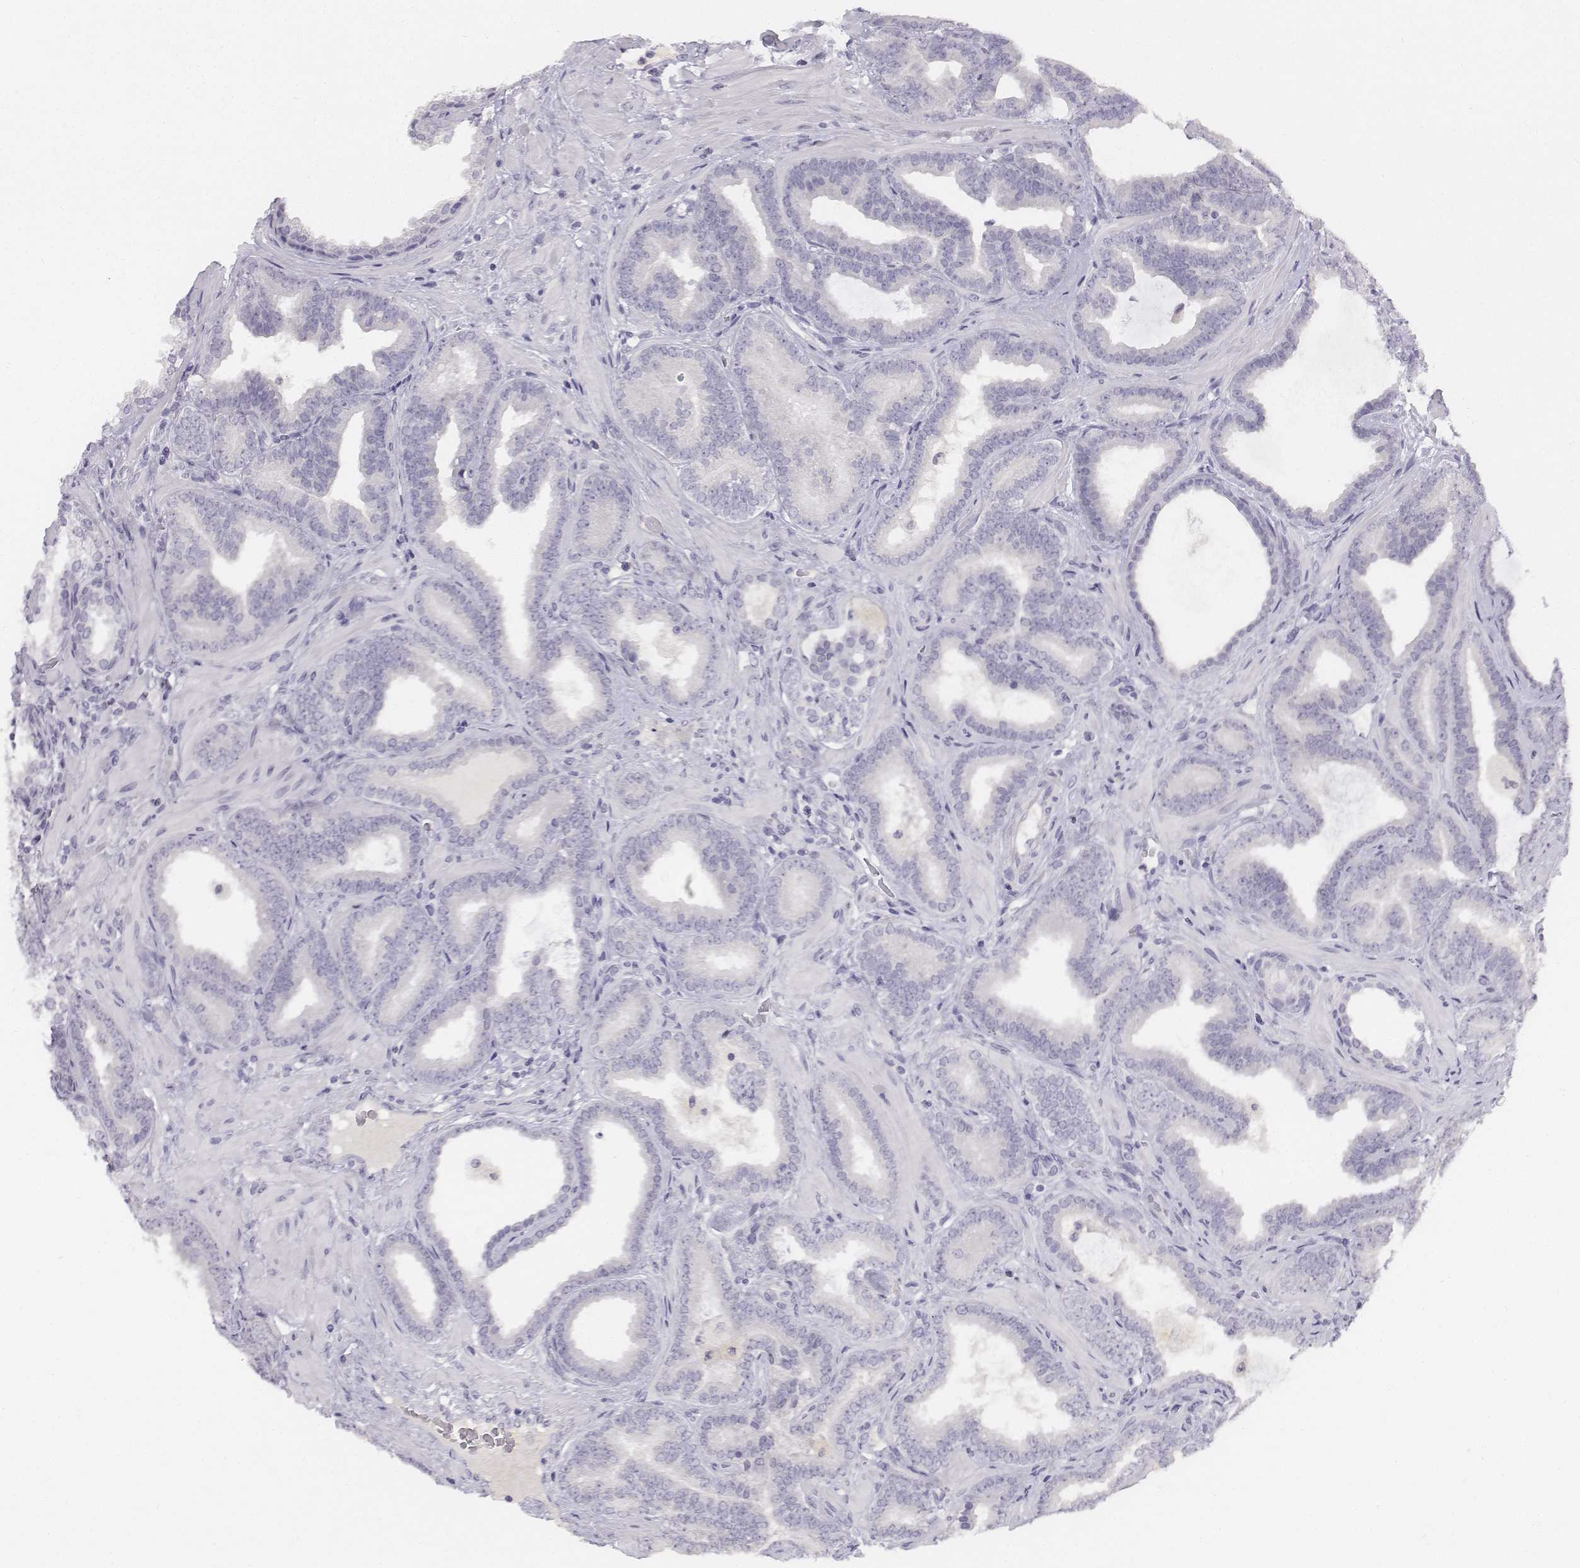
{"staining": {"intensity": "negative", "quantity": "none", "location": "none"}, "tissue": "prostate cancer", "cell_type": "Tumor cells", "image_type": "cancer", "snomed": [{"axis": "morphology", "description": "Adenocarcinoma, Low grade"}, {"axis": "topography", "description": "Prostate"}], "caption": "Tumor cells are negative for protein expression in human adenocarcinoma (low-grade) (prostate). (DAB immunohistochemistry (IHC), high magnification).", "gene": "UCN2", "patient": {"sex": "male", "age": 63}}